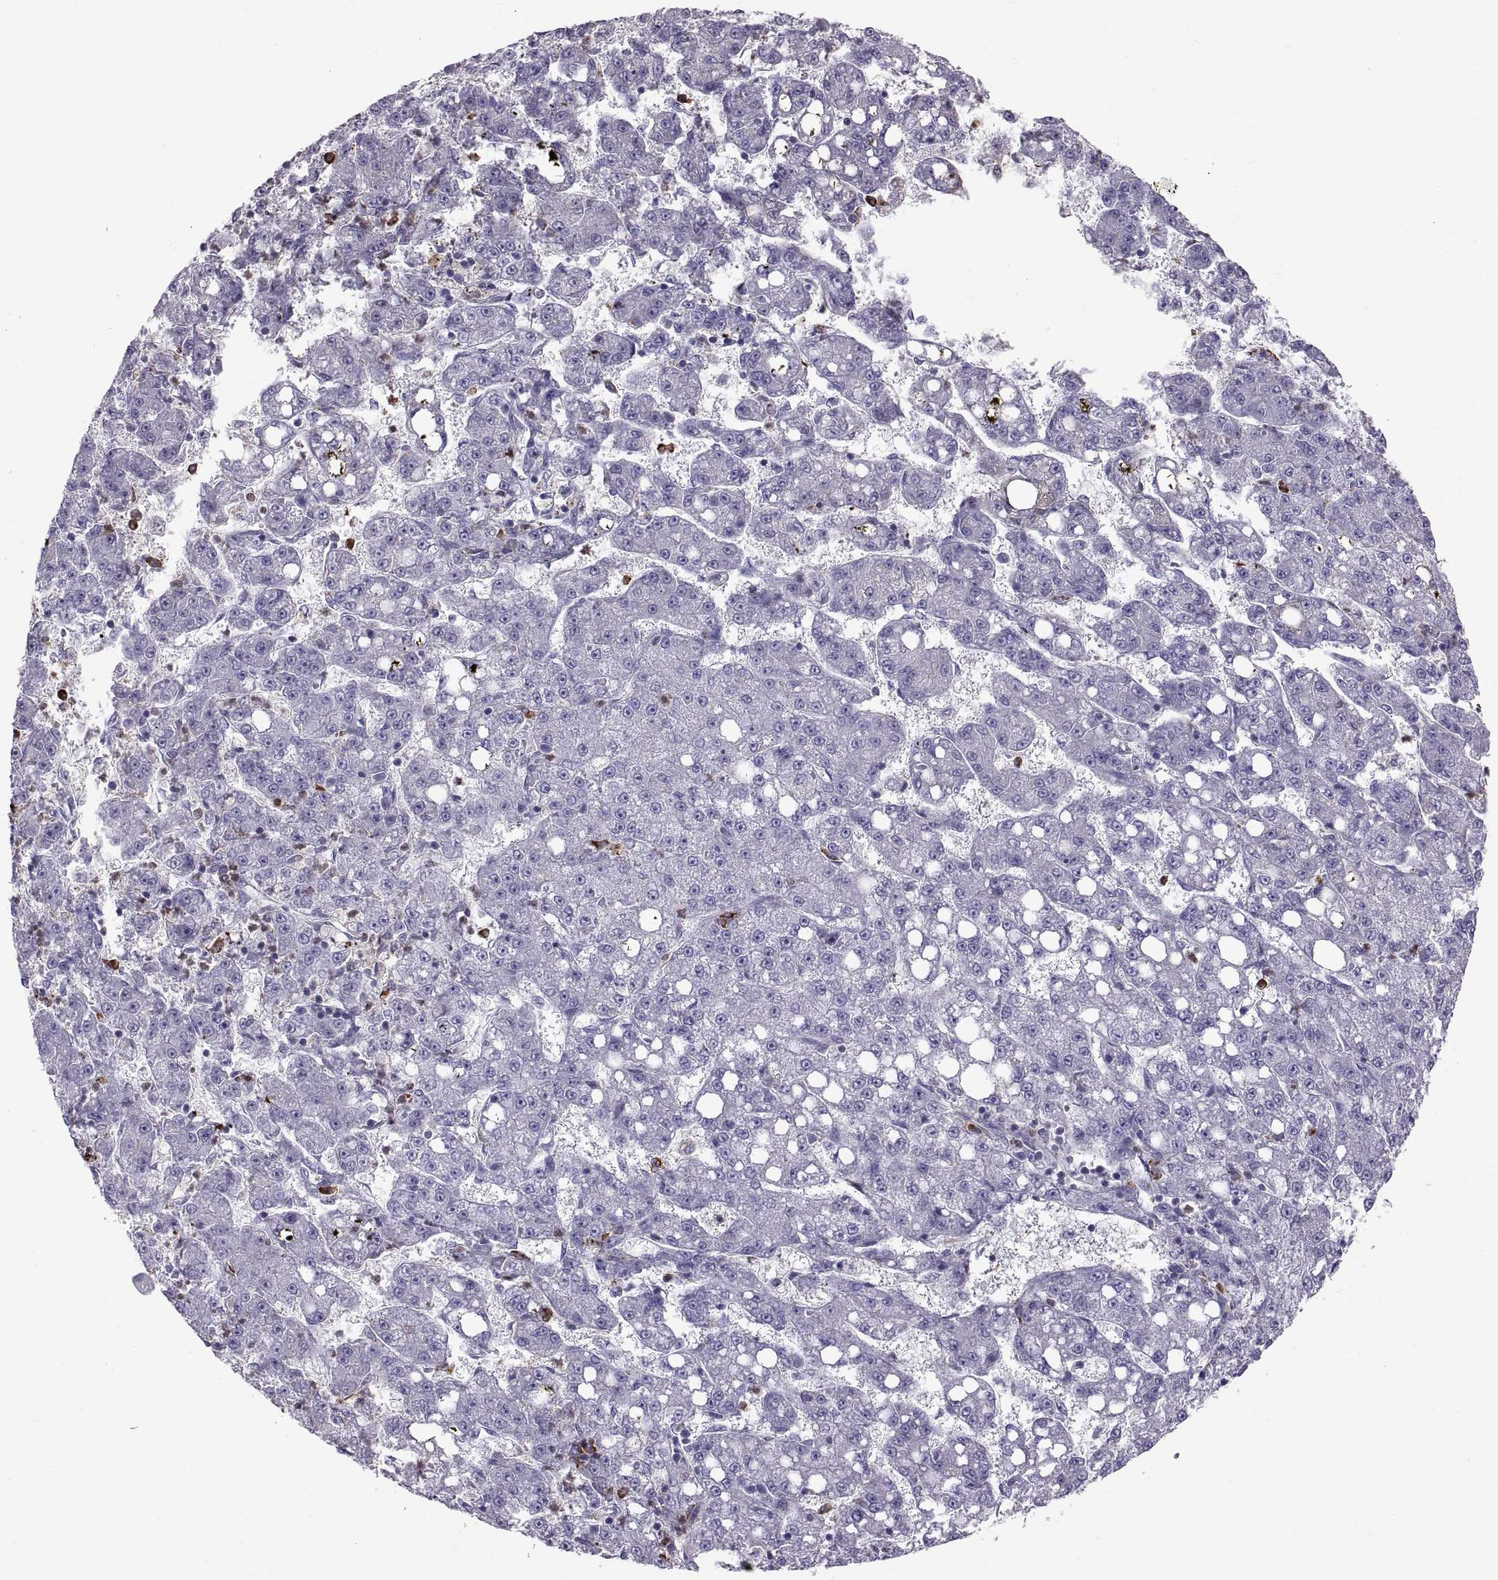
{"staining": {"intensity": "negative", "quantity": "none", "location": "none"}, "tissue": "liver cancer", "cell_type": "Tumor cells", "image_type": "cancer", "snomed": [{"axis": "morphology", "description": "Carcinoma, Hepatocellular, NOS"}, {"axis": "topography", "description": "Liver"}], "caption": "Protein analysis of liver hepatocellular carcinoma reveals no significant staining in tumor cells. (DAB (3,3'-diaminobenzidine) IHC visualized using brightfield microscopy, high magnification).", "gene": "EMILIN2", "patient": {"sex": "female", "age": 65}}